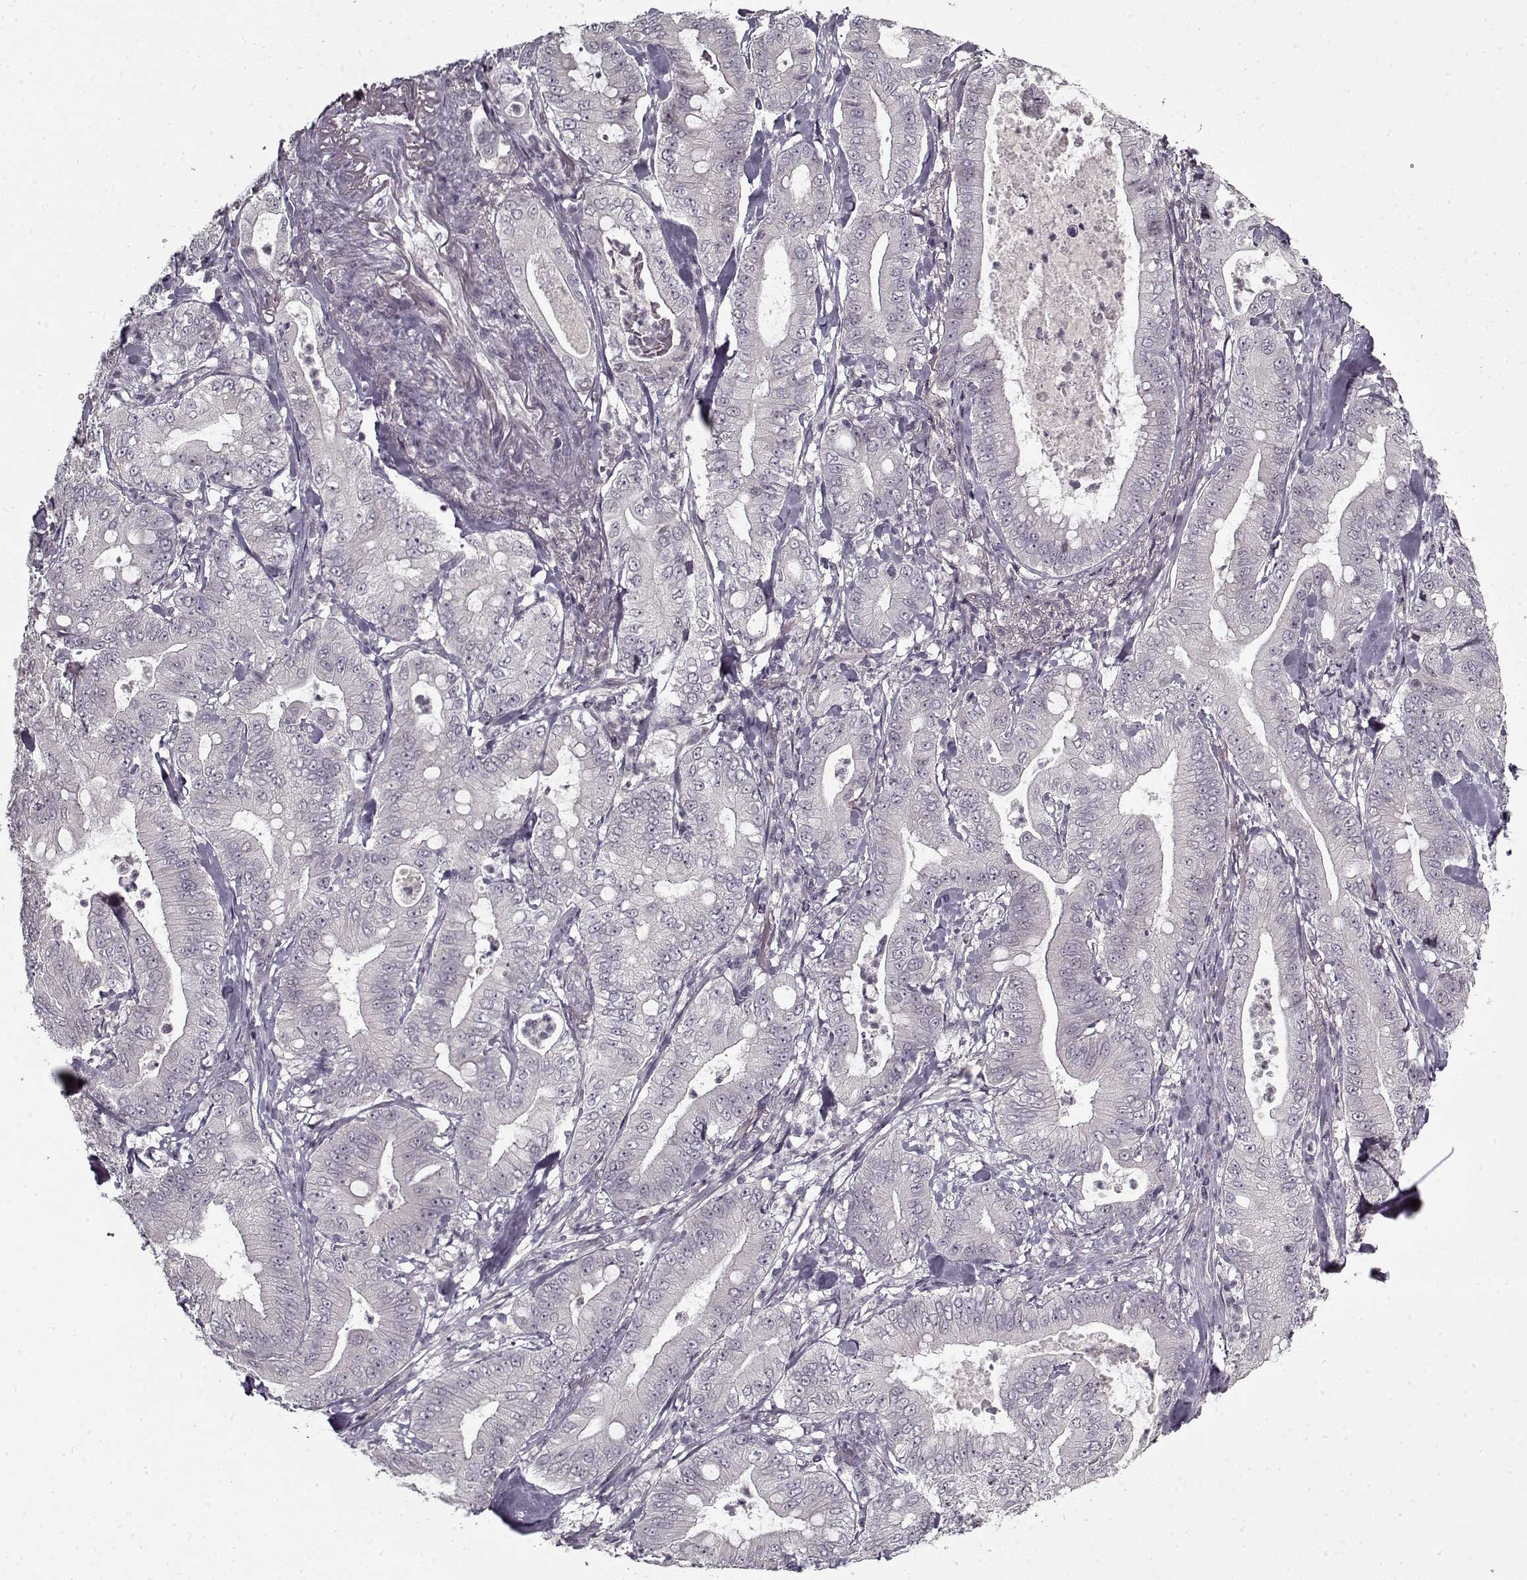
{"staining": {"intensity": "negative", "quantity": "none", "location": "none"}, "tissue": "pancreatic cancer", "cell_type": "Tumor cells", "image_type": "cancer", "snomed": [{"axis": "morphology", "description": "Adenocarcinoma, NOS"}, {"axis": "topography", "description": "Pancreas"}], "caption": "This is an immunohistochemistry image of pancreatic cancer (adenocarcinoma). There is no expression in tumor cells.", "gene": "LAMA2", "patient": {"sex": "male", "age": 71}}